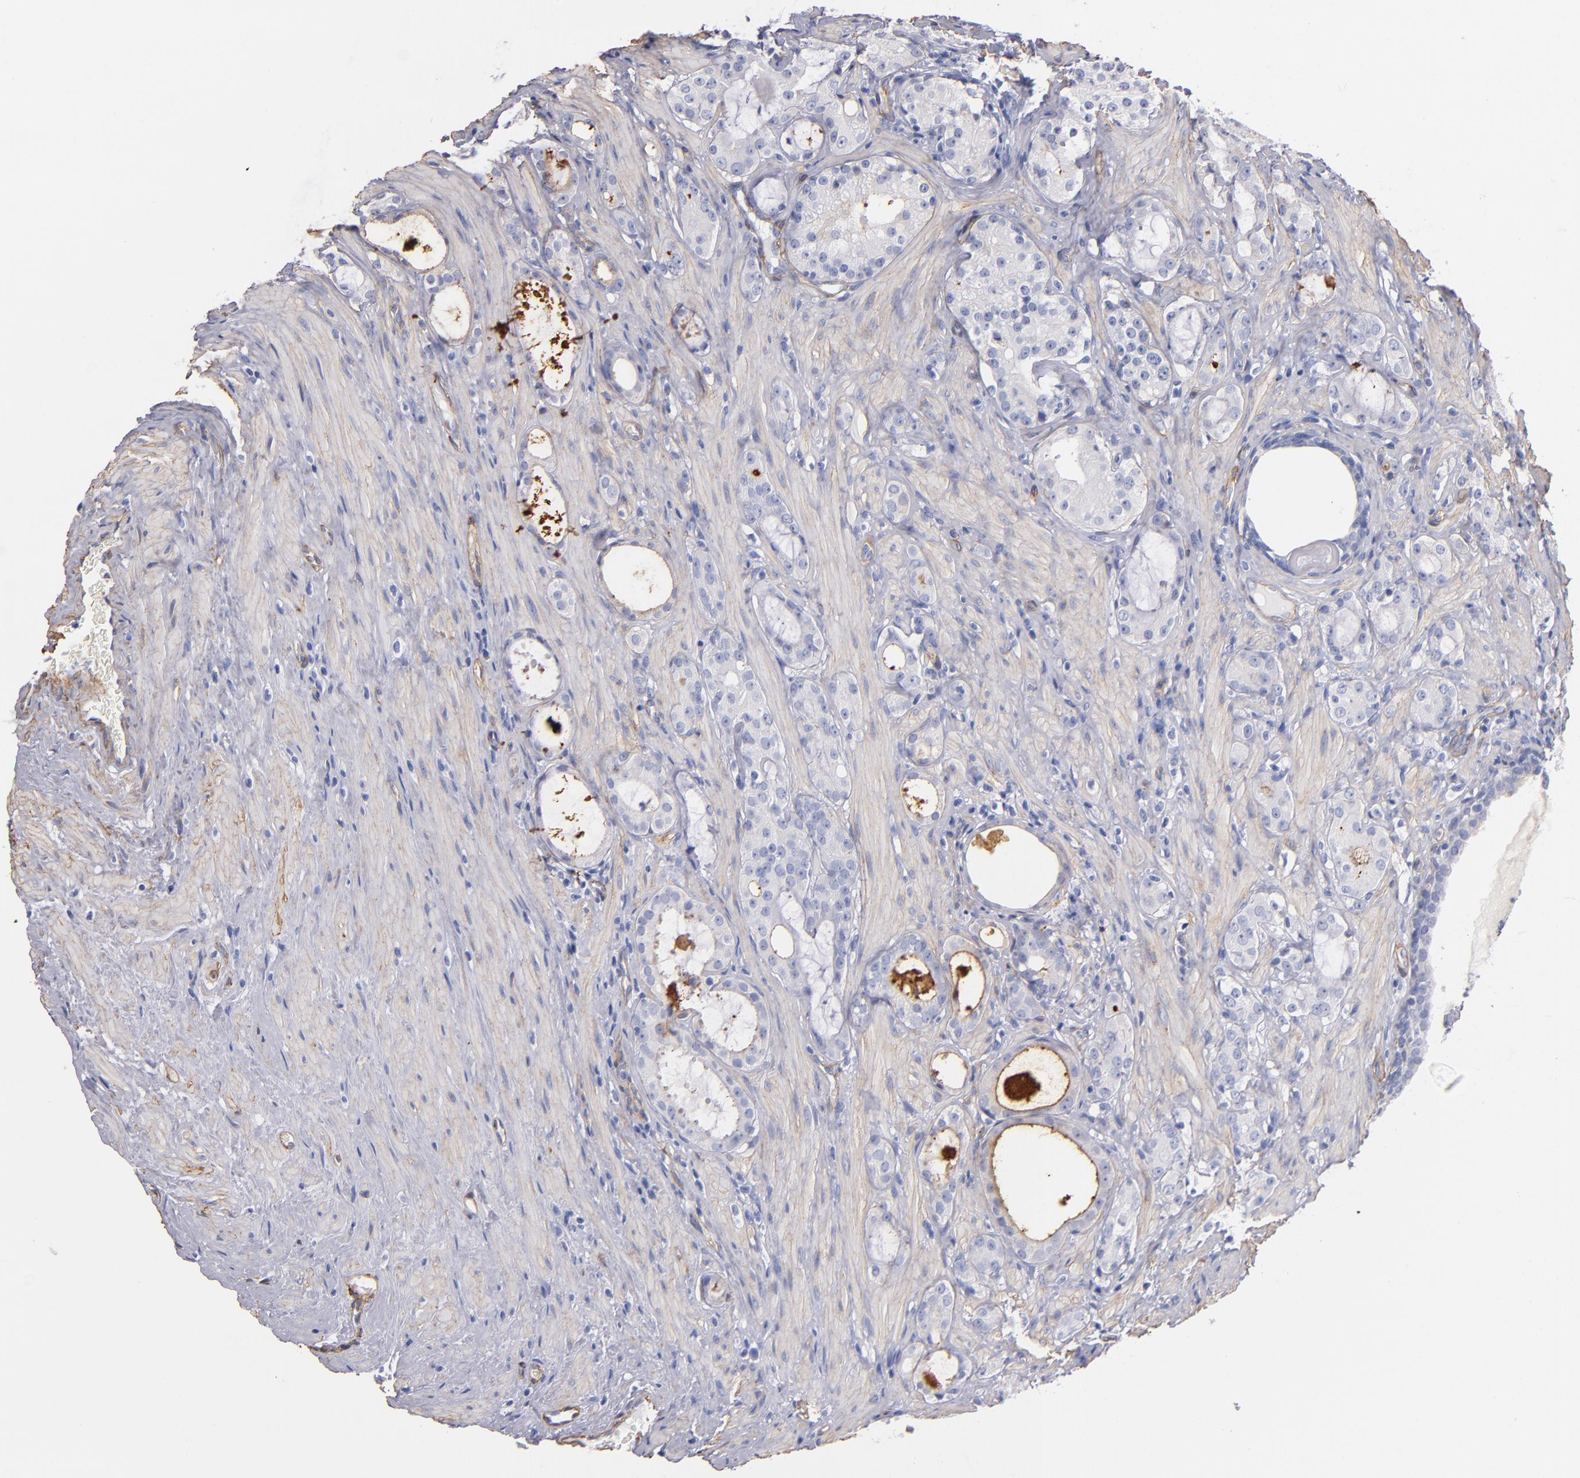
{"staining": {"intensity": "weak", "quantity": "<25%", "location": "cytoplasmic/membranous"}, "tissue": "prostate cancer", "cell_type": "Tumor cells", "image_type": "cancer", "snomed": [{"axis": "morphology", "description": "Adenocarcinoma, Medium grade"}, {"axis": "topography", "description": "Prostate"}], "caption": "The image demonstrates no staining of tumor cells in prostate cancer (adenocarcinoma (medium-grade)).", "gene": "LAMC1", "patient": {"sex": "male", "age": 73}}